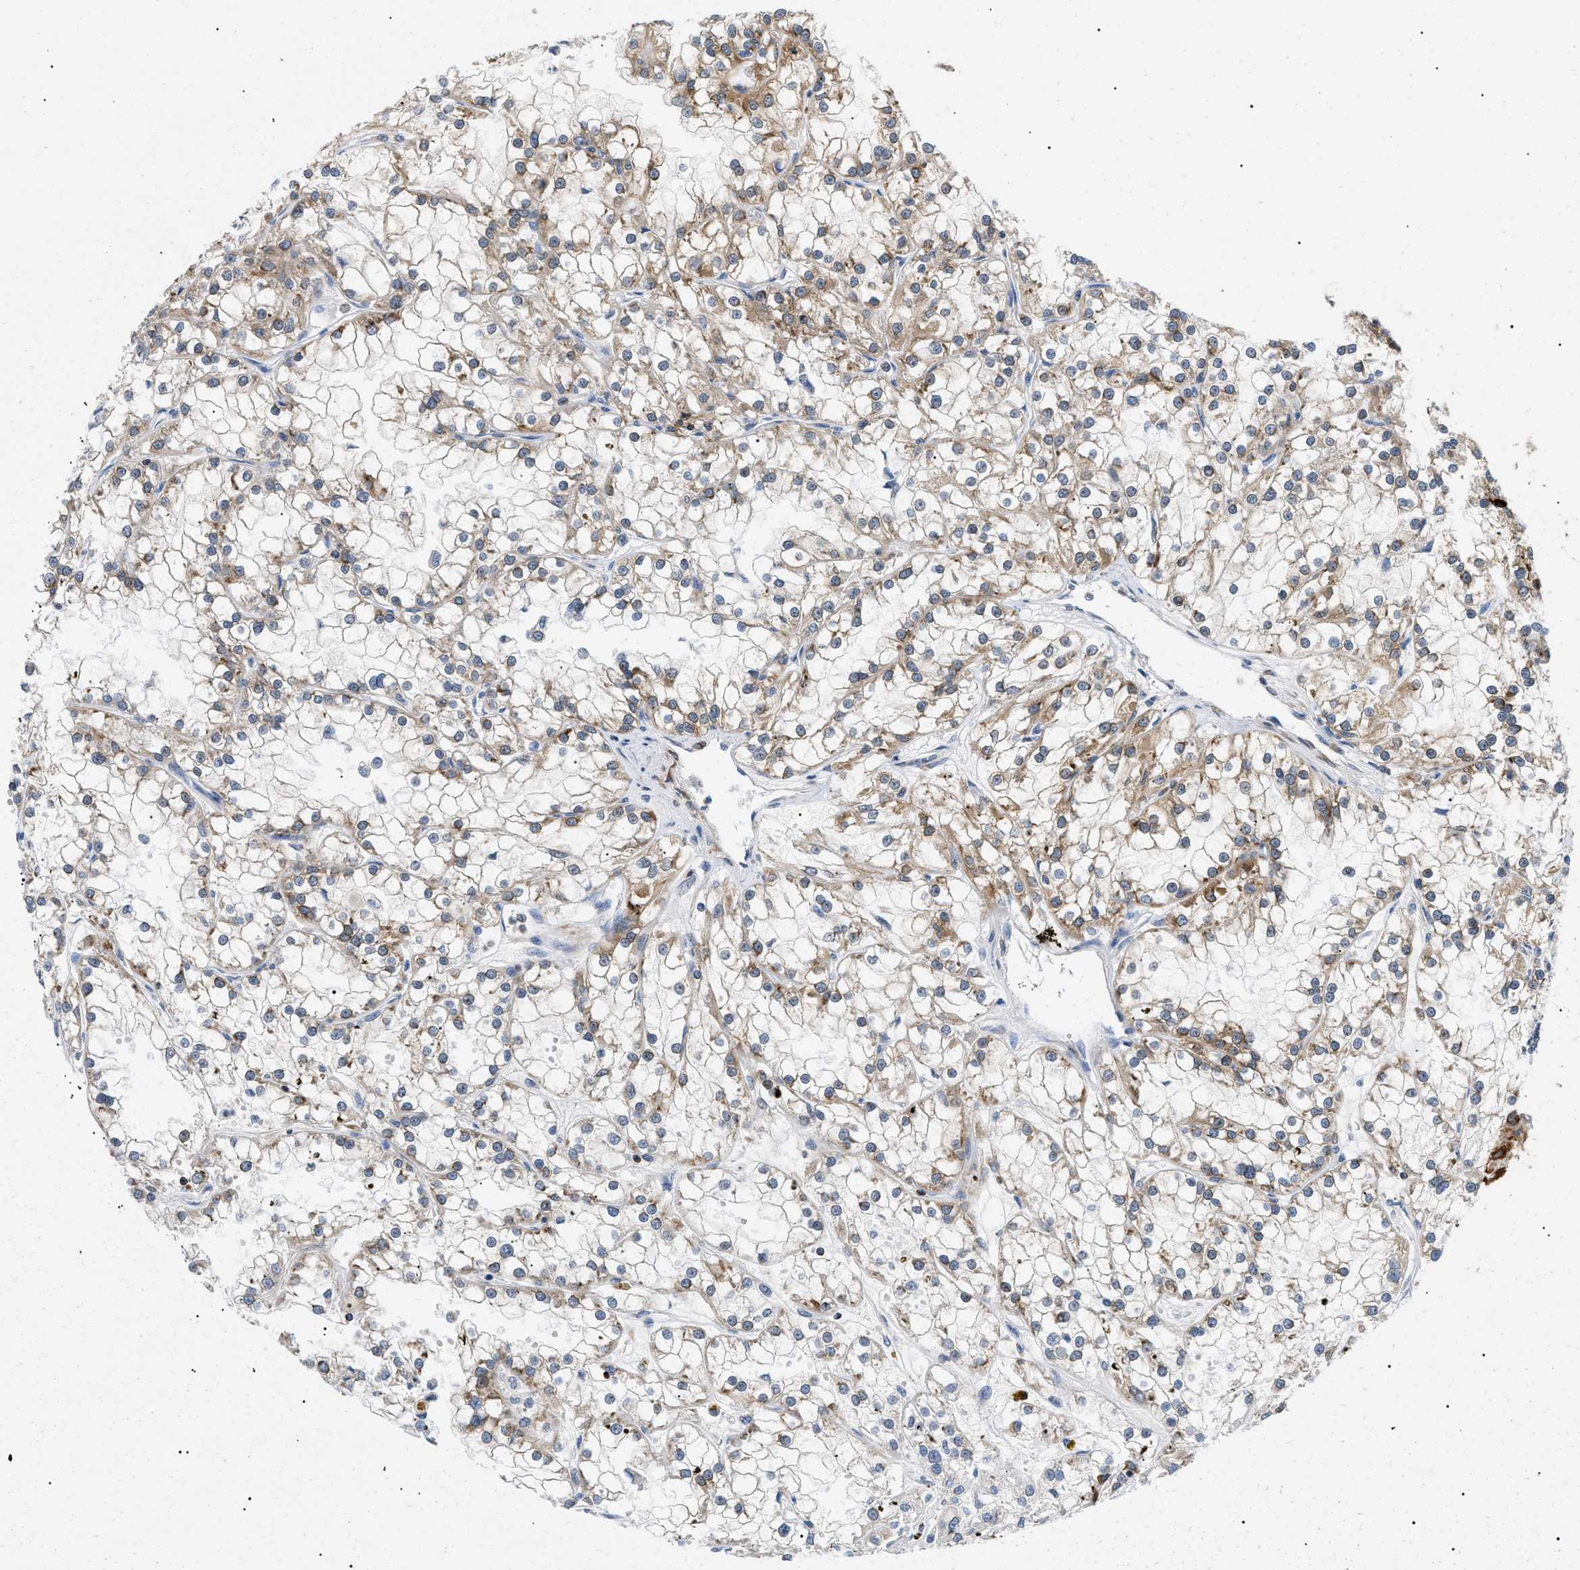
{"staining": {"intensity": "moderate", "quantity": "25%-75%", "location": "cytoplasmic/membranous"}, "tissue": "renal cancer", "cell_type": "Tumor cells", "image_type": "cancer", "snomed": [{"axis": "morphology", "description": "Adenocarcinoma, NOS"}, {"axis": "topography", "description": "Kidney"}], "caption": "A medium amount of moderate cytoplasmic/membranous staining is appreciated in about 25%-75% of tumor cells in adenocarcinoma (renal) tissue.", "gene": "DERL1", "patient": {"sex": "female", "age": 52}}